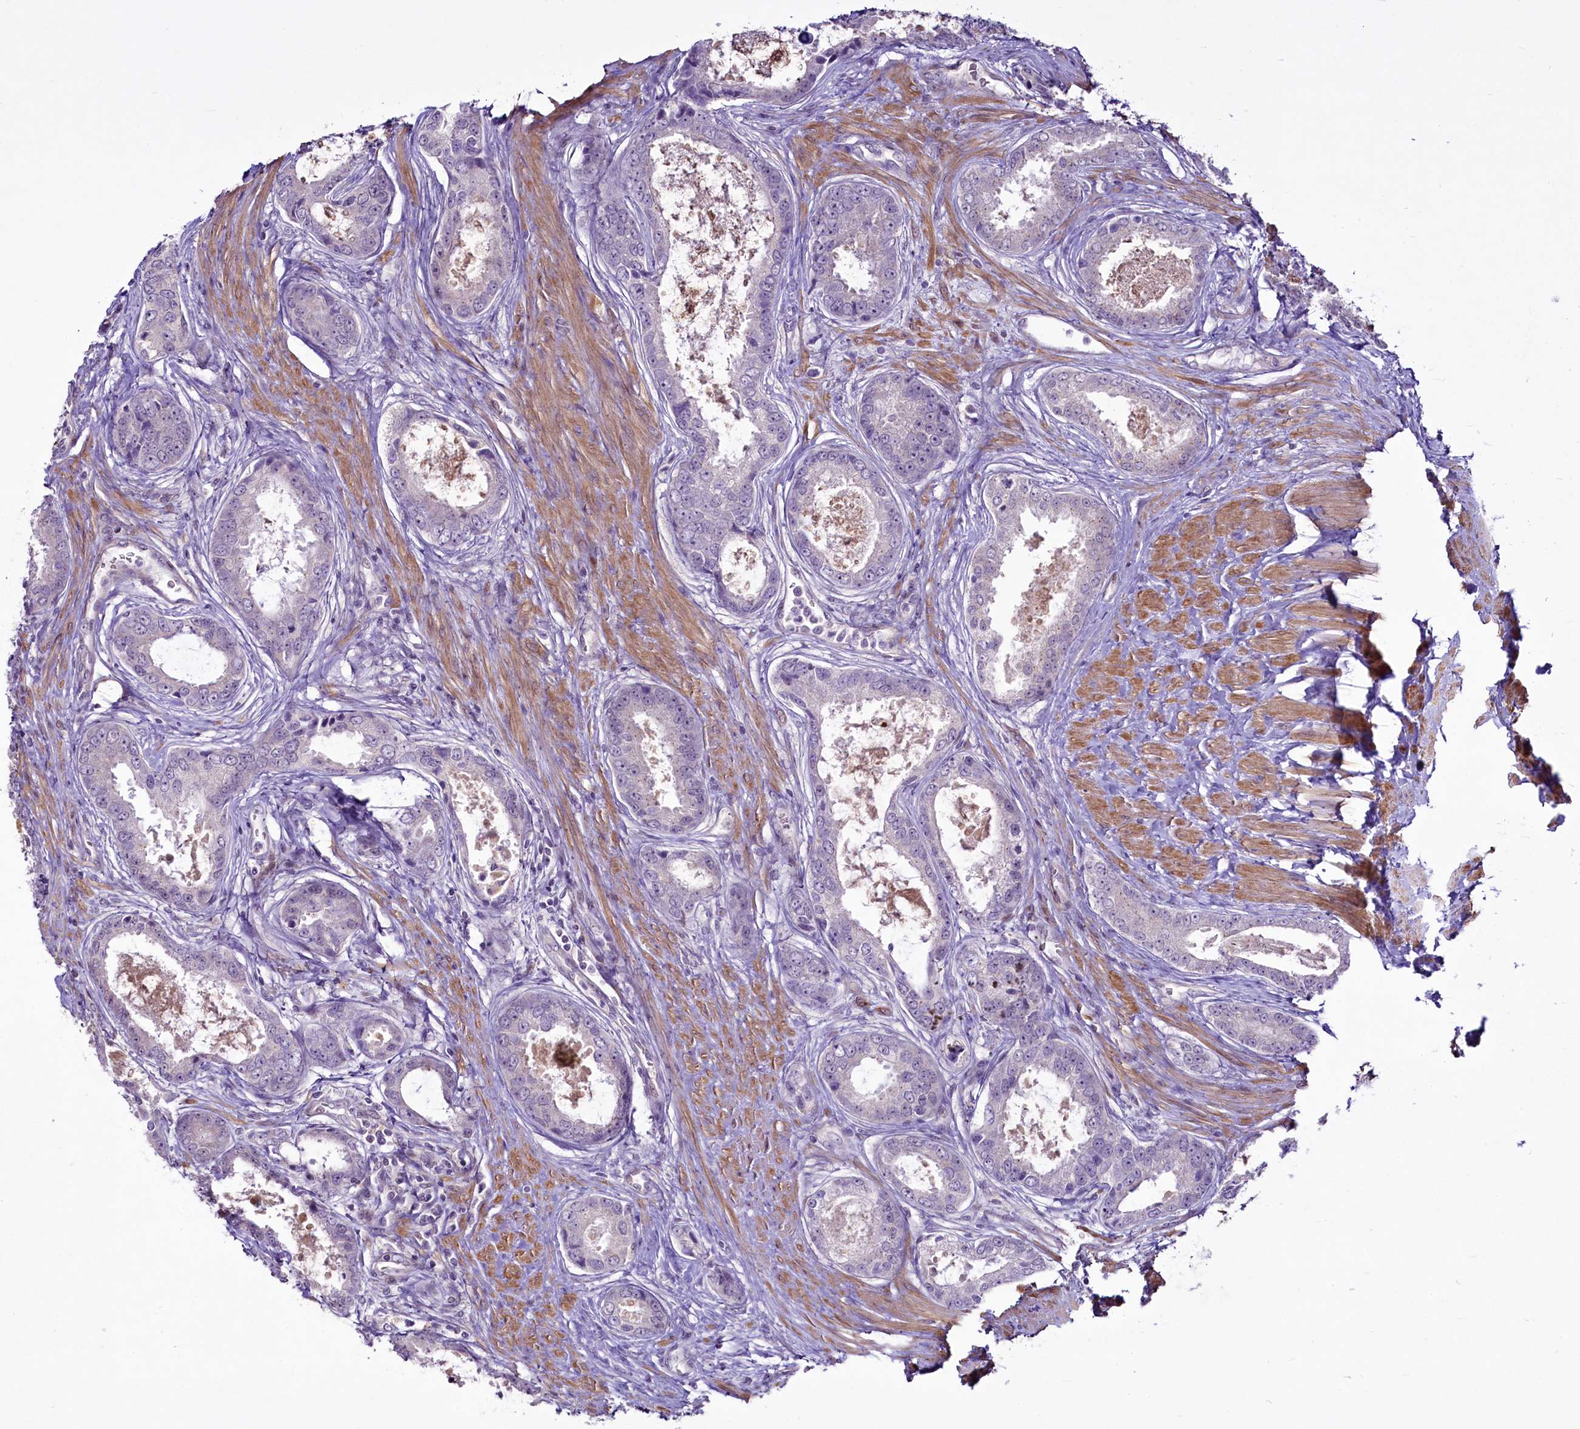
{"staining": {"intensity": "negative", "quantity": "none", "location": "none"}, "tissue": "prostate cancer", "cell_type": "Tumor cells", "image_type": "cancer", "snomed": [{"axis": "morphology", "description": "Adenocarcinoma, Low grade"}, {"axis": "topography", "description": "Prostate"}], "caption": "Immunohistochemistry (IHC) micrograph of neoplastic tissue: human prostate cancer (low-grade adenocarcinoma) stained with DAB exhibits no significant protein staining in tumor cells.", "gene": "SUSD3", "patient": {"sex": "male", "age": 68}}